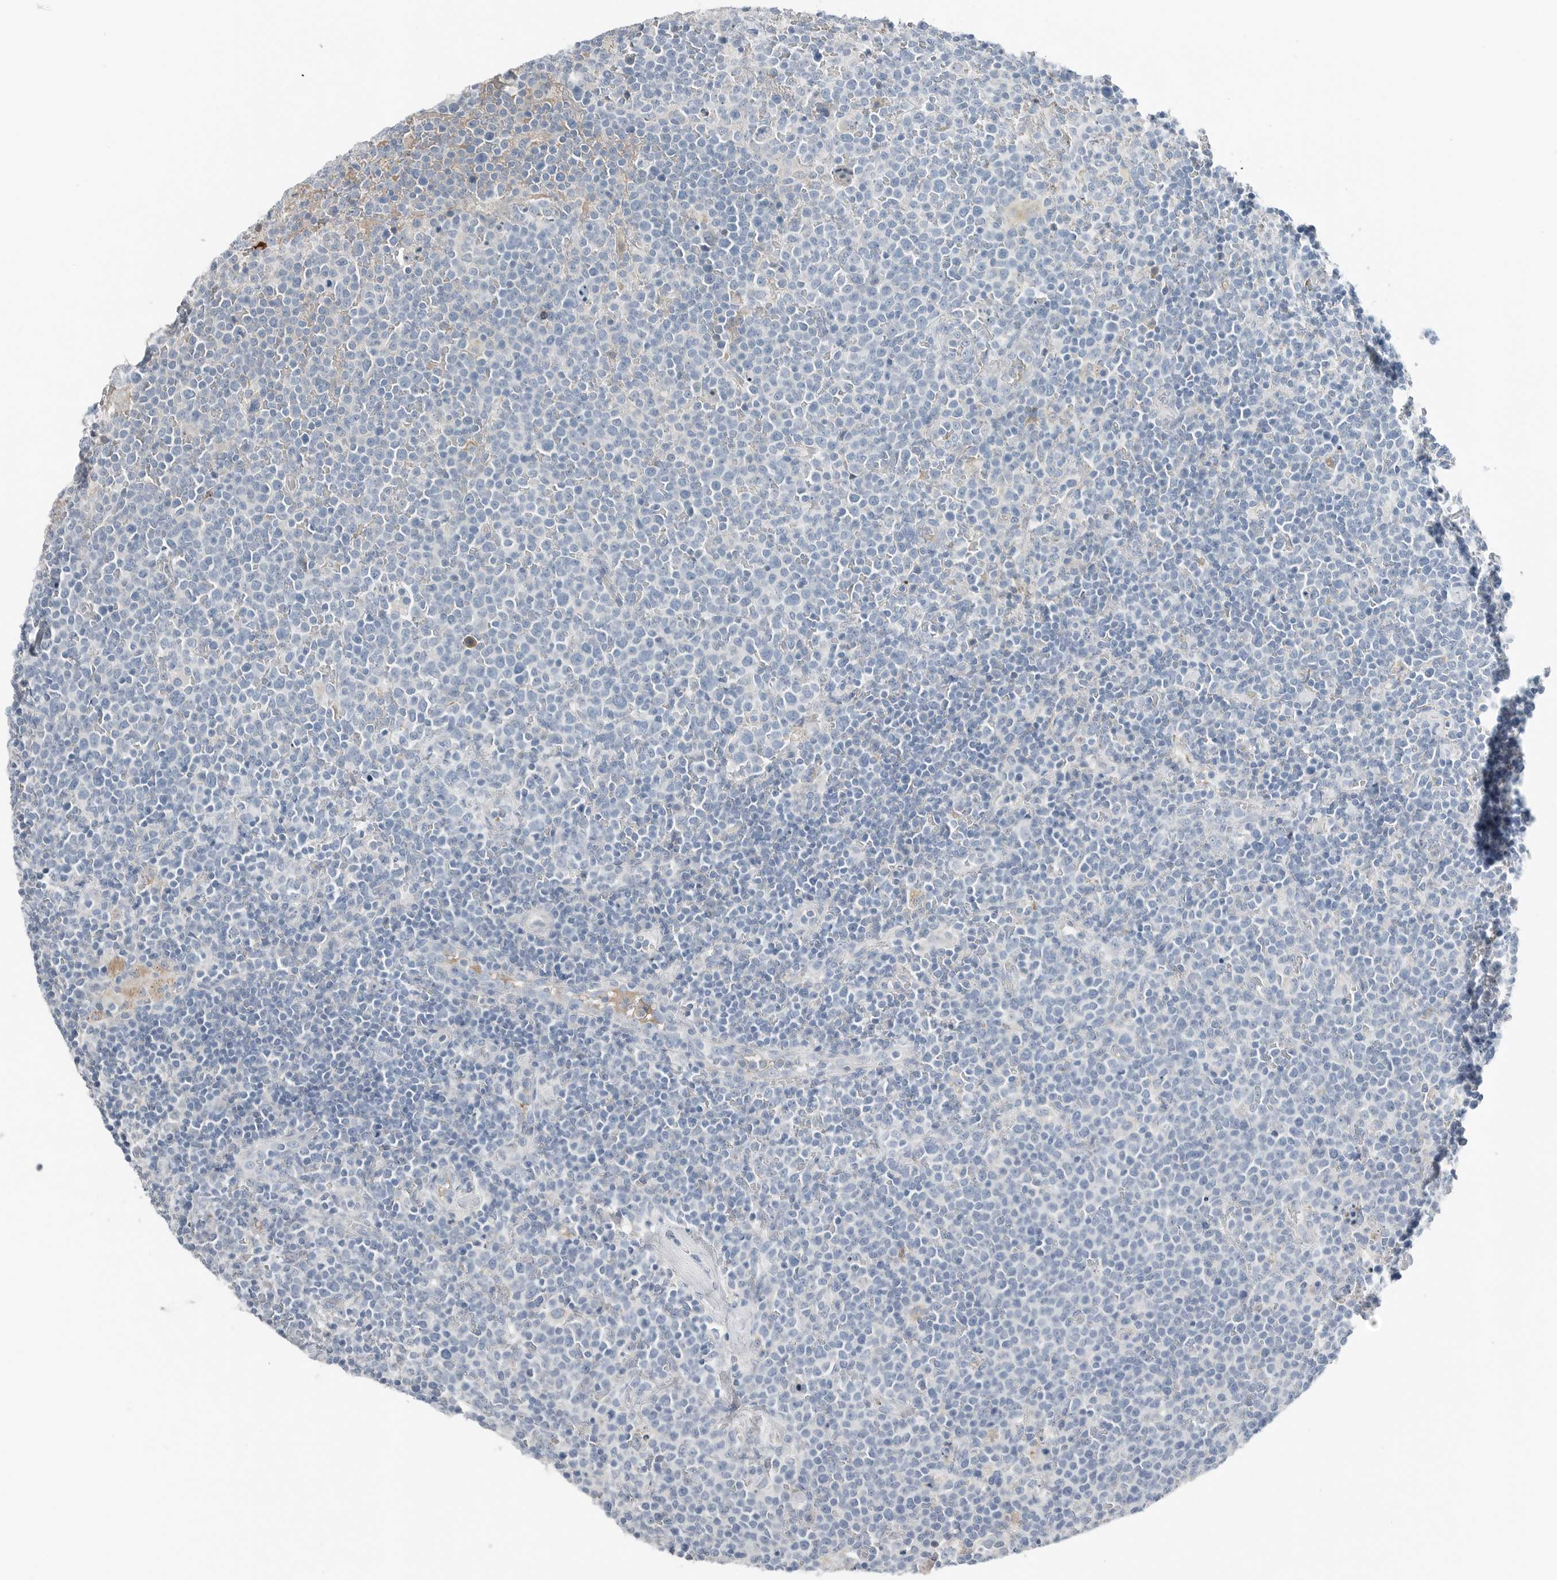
{"staining": {"intensity": "negative", "quantity": "none", "location": "none"}, "tissue": "lymphoma", "cell_type": "Tumor cells", "image_type": "cancer", "snomed": [{"axis": "morphology", "description": "Malignant lymphoma, non-Hodgkin's type, High grade"}, {"axis": "topography", "description": "Lymph node"}], "caption": "High magnification brightfield microscopy of lymphoma stained with DAB (brown) and counterstained with hematoxylin (blue): tumor cells show no significant expression.", "gene": "SERPINB7", "patient": {"sex": "male", "age": 61}}